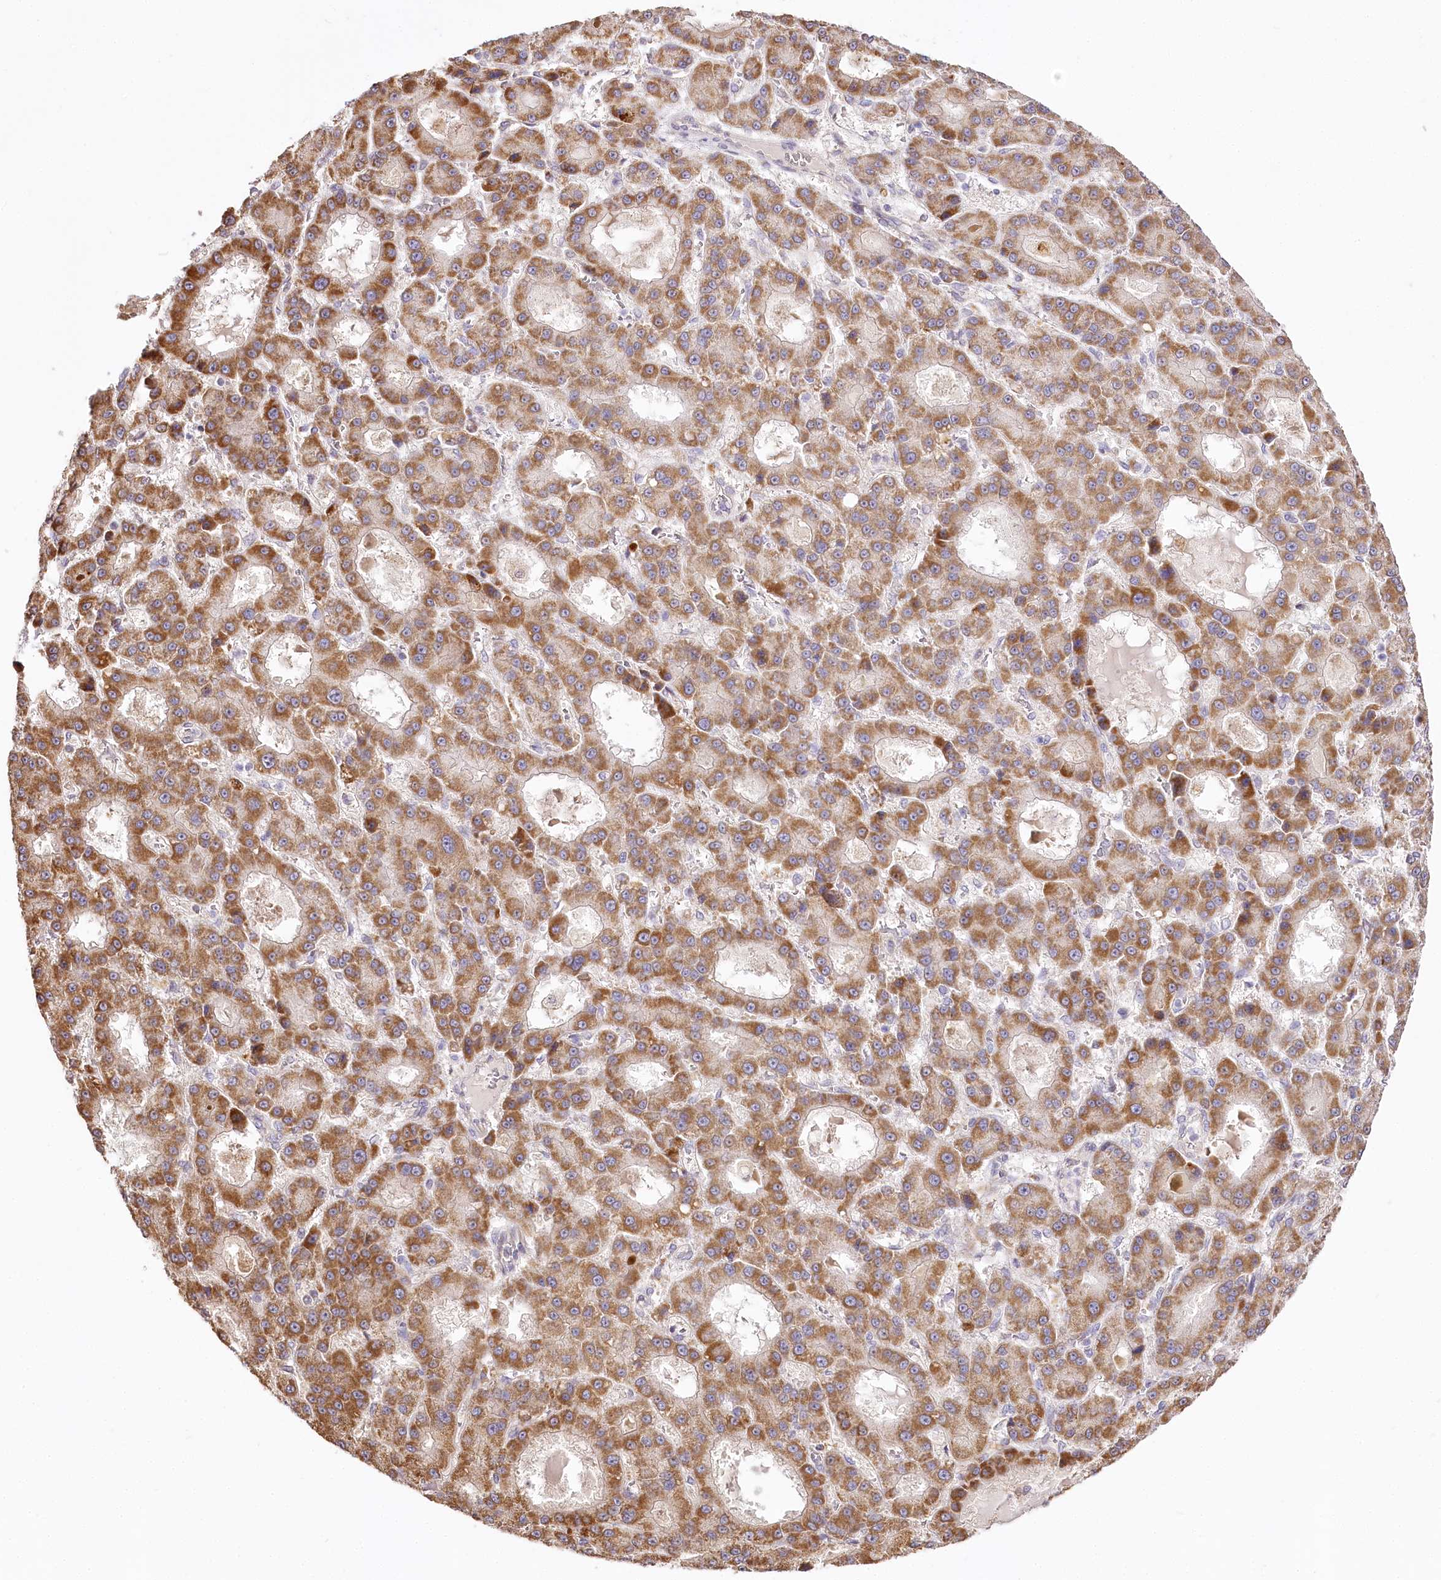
{"staining": {"intensity": "moderate", "quantity": ">75%", "location": "cytoplasmic/membranous"}, "tissue": "liver cancer", "cell_type": "Tumor cells", "image_type": "cancer", "snomed": [{"axis": "morphology", "description": "Carcinoma, Hepatocellular, NOS"}, {"axis": "topography", "description": "Liver"}], "caption": "Liver cancer stained with IHC shows moderate cytoplasmic/membranous staining in approximately >75% of tumor cells.", "gene": "ZNF226", "patient": {"sex": "male", "age": 70}}